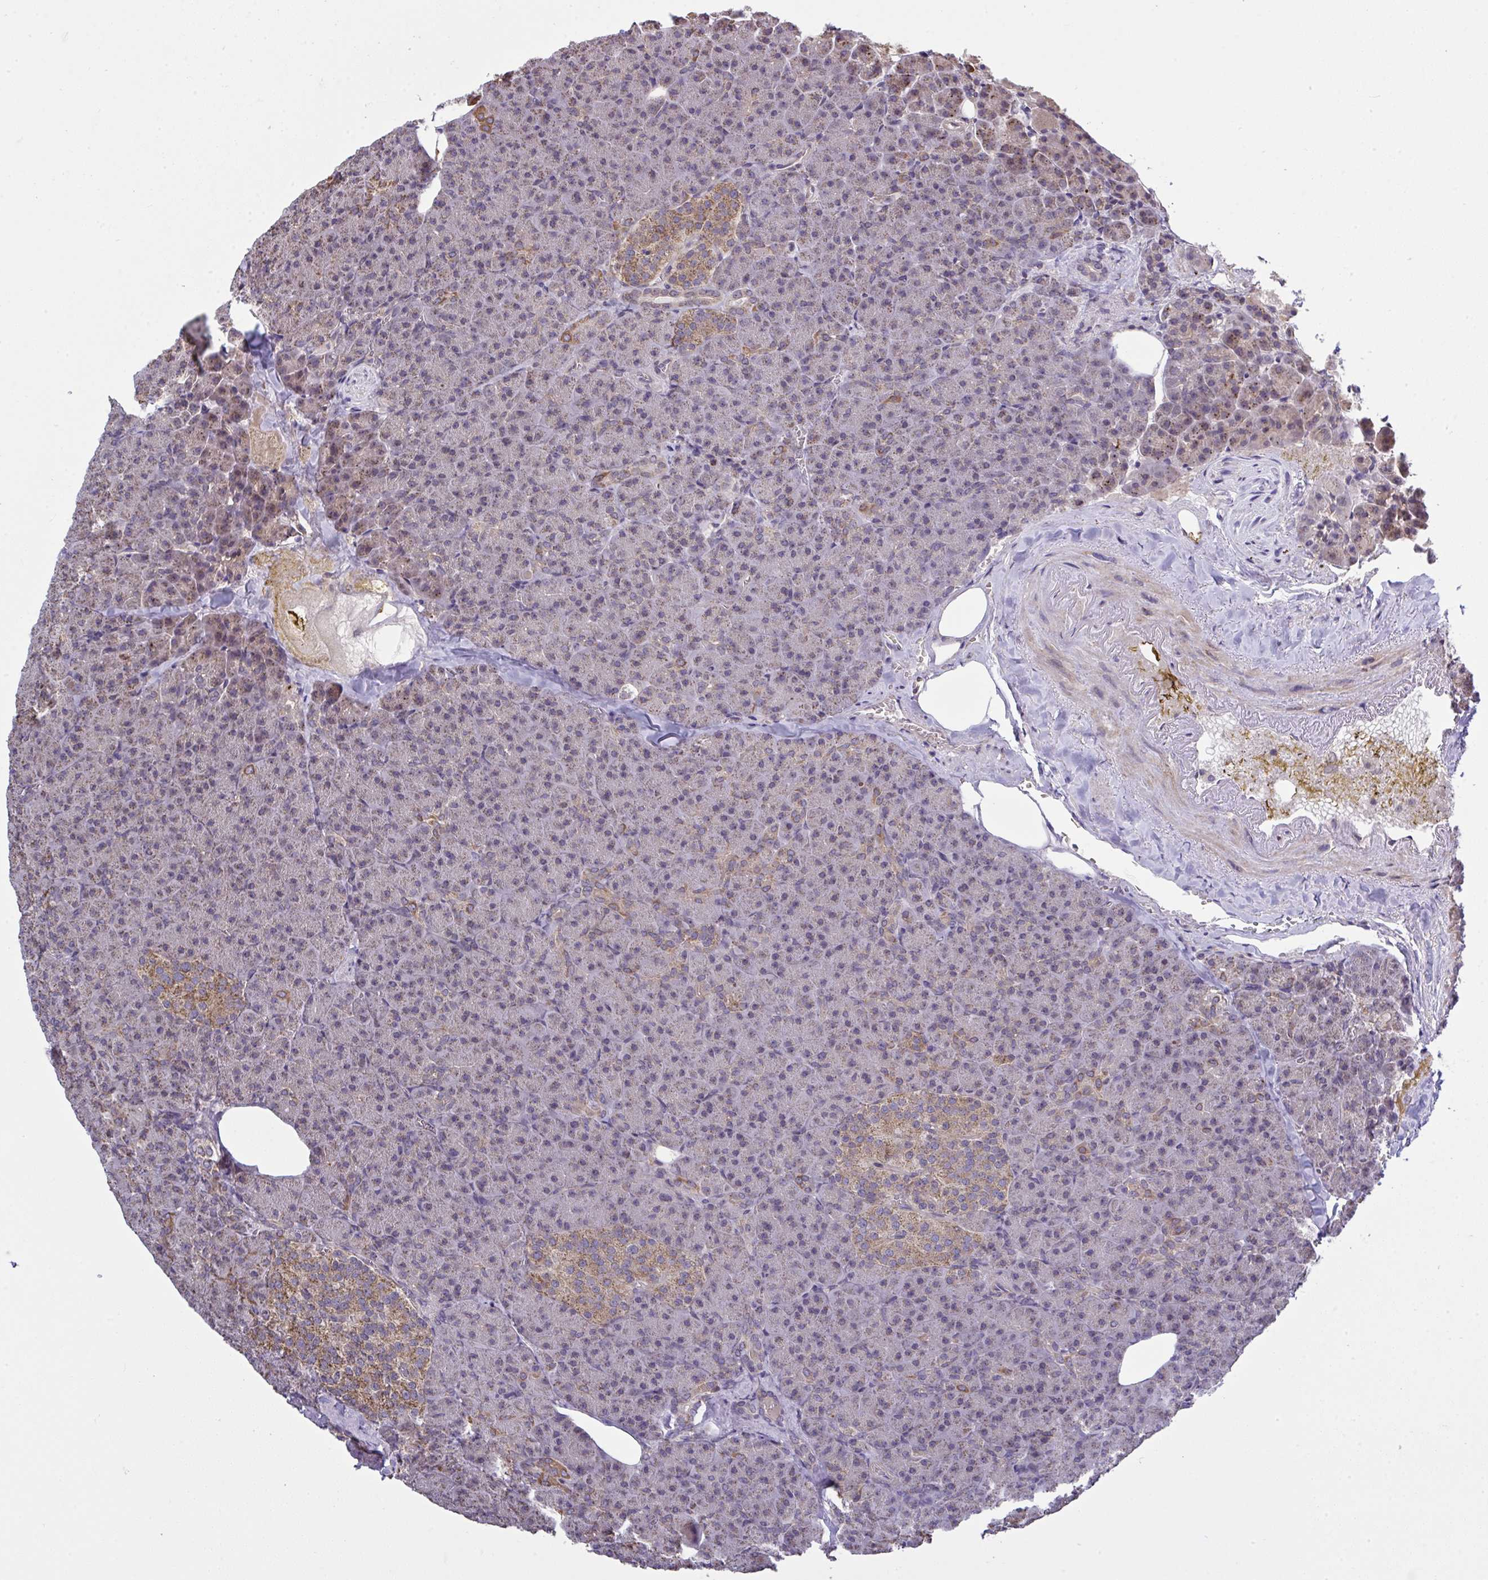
{"staining": {"intensity": "weak", "quantity": "<25%", "location": "cytoplasmic/membranous"}, "tissue": "pancreas", "cell_type": "Exocrine glandular cells", "image_type": "normal", "snomed": [{"axis": "morphology", "description": "Normal tissue, NOS"}, {"axis": "topography", "description": "Pancreas"}], "caption": "Exocrine glandular cells are negative for brown protein staining in unremarkable pancreas. (Immunohistochemistry, brightfield microscopy, high magnification).", "gene": "PPM1H", "patient": {"sex": "female", "age": 74}}